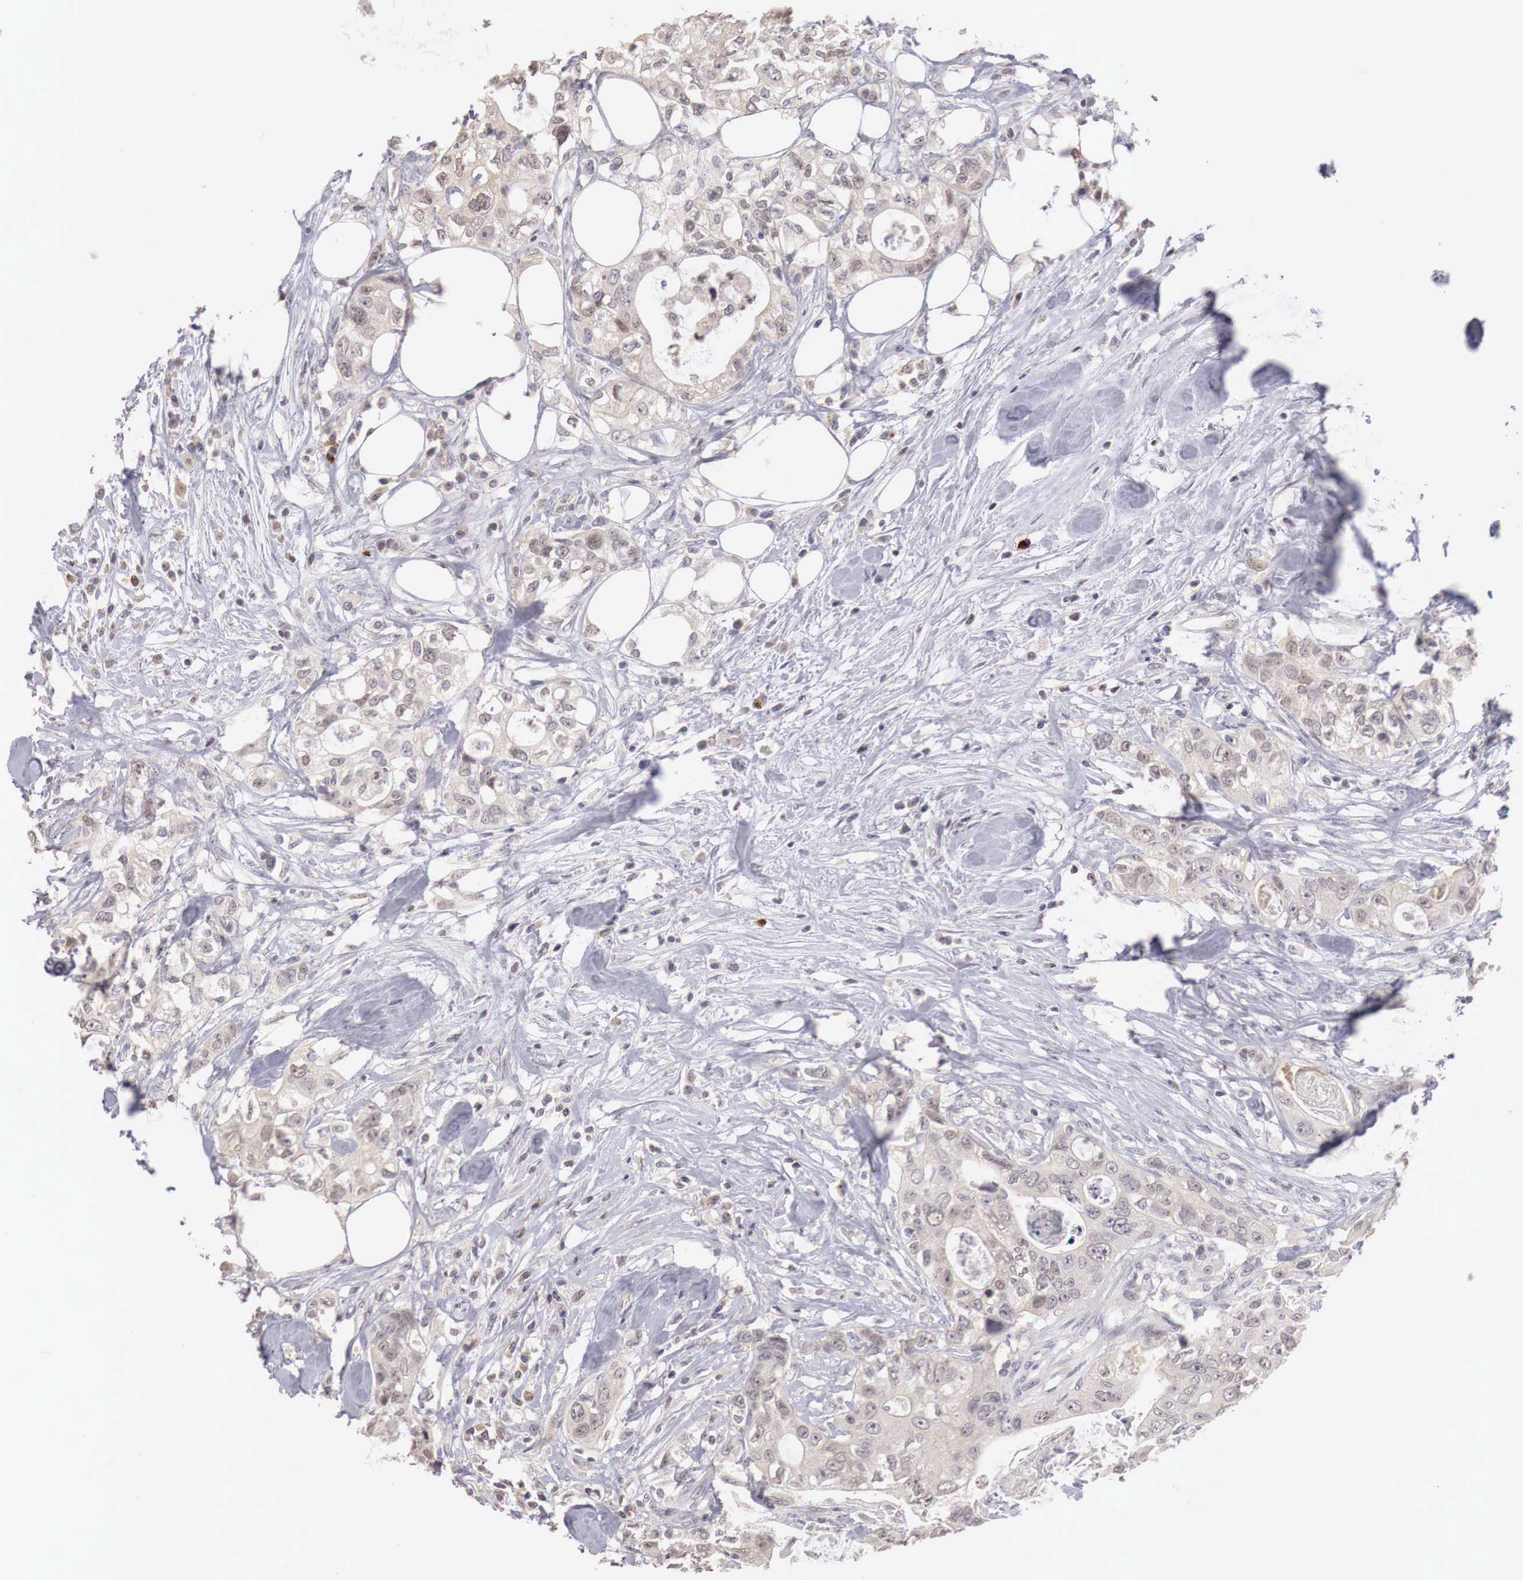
{"staining": {"intensity": "weak", "quantity": ">75%", "location": "cytoplasmic/membranous"}, "tissue": "colorectal cancer", "cell_type": "Tumor cells", "image_type": "cancer", "snomed": [{"axis": "morphology", "description": "Adenocarcinoma, NOS"}, {"axis": "topography", "description": "Rectum"}], "caption": "Colorectal cancer (adenocarcinoma) stained for a protein (brown) displays weak cytoplasmic/membranous positive positivity in approximately >75% of tumor cells.", "gene": "TBC1D9", "patient": {"sex": "female", "age": 57}}